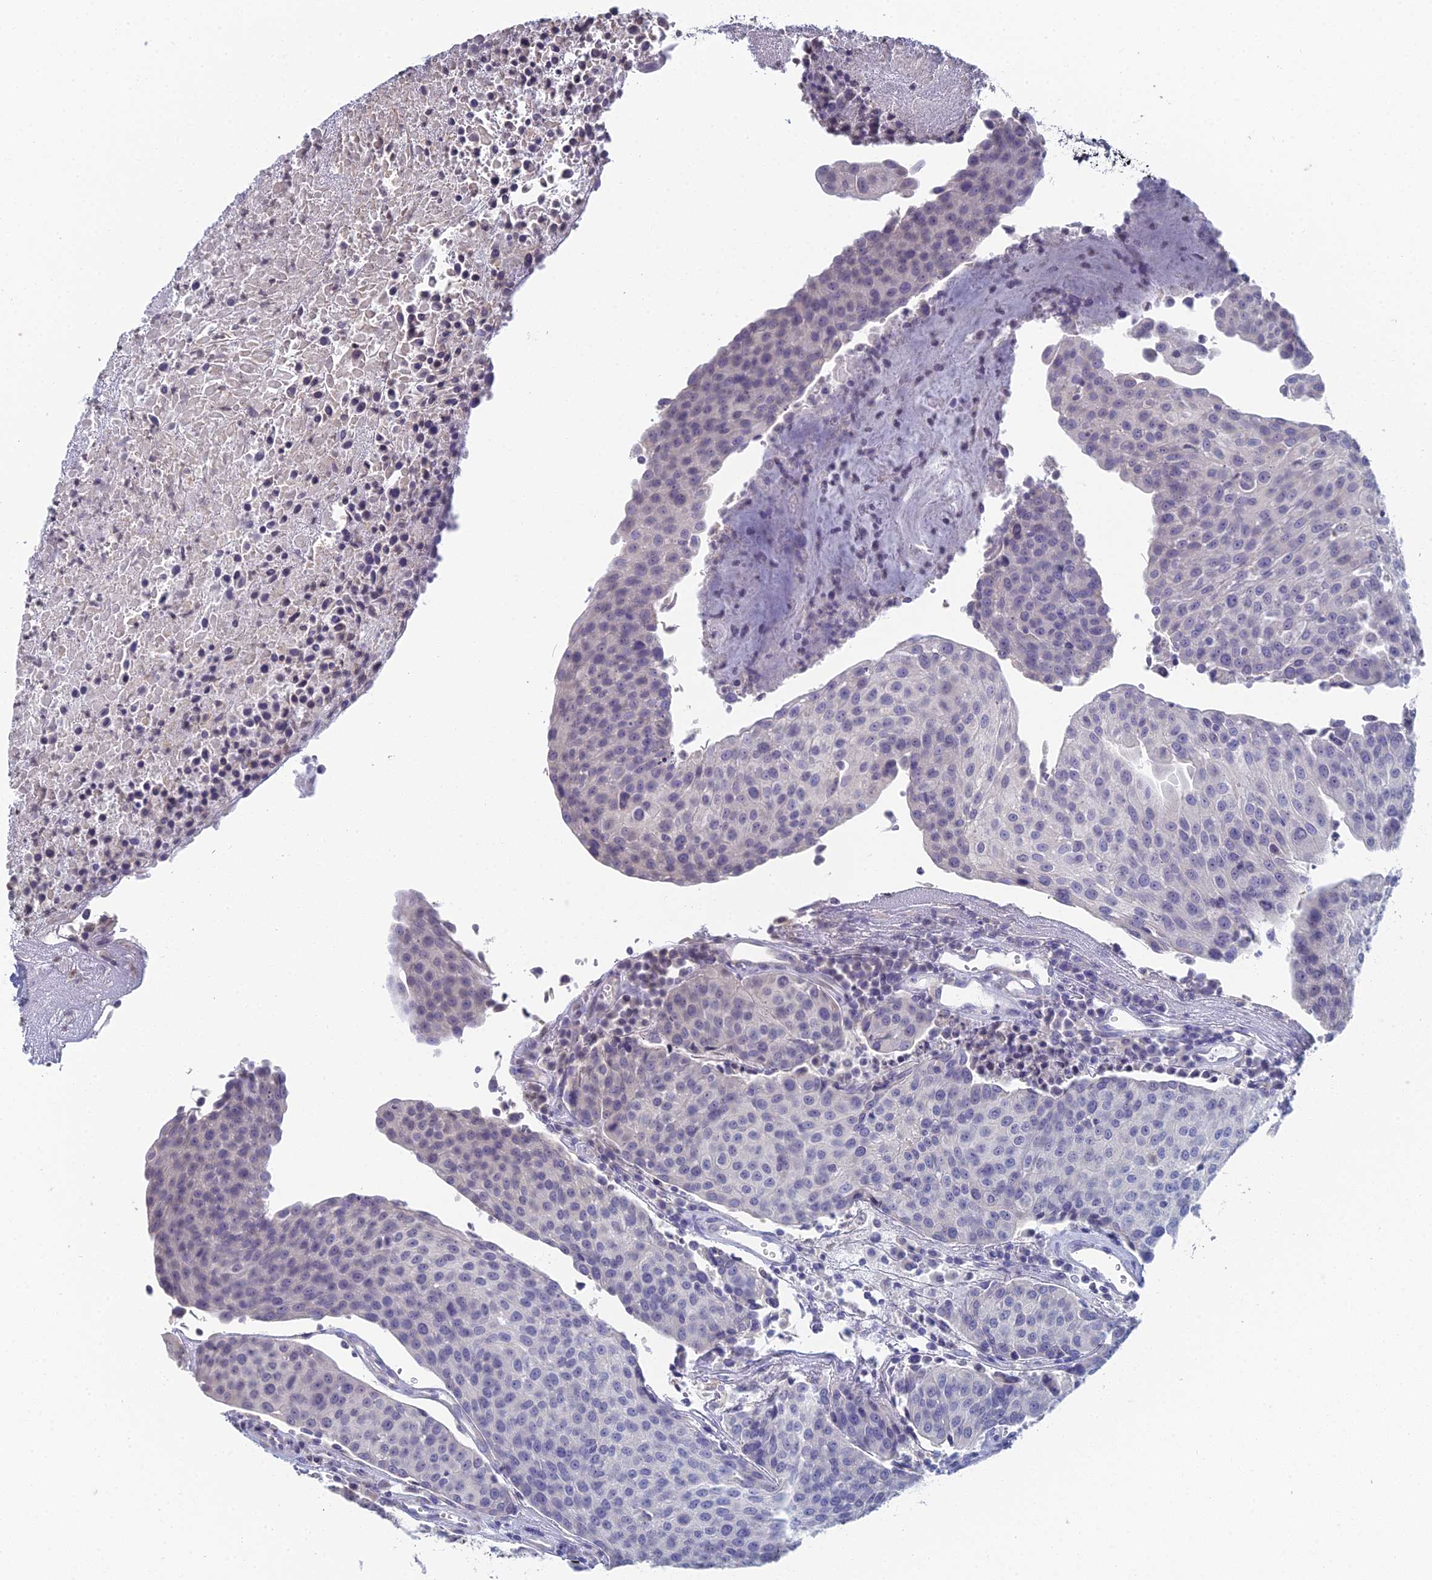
{"staining": {"intensity": "negative", "quantity": "none", "location": "none"}, "tissue": "urothelial cancer", "cell_type": "Tumor cells", "image_type": "cancer", "snomed": [{"axis": "morphology", "description": "Urothelial carcinoma, High grade"}, {"axis": "topography", "description": "Urinary bladder"}], "caption": "Immunohistochemistry (IHC) photomicrograph of urothelial cancer stained for a protein (brown), which exhibits no expression in tumor cells.", "gene": "PRR22", "patient": {"sex": "female", "age": 85}}